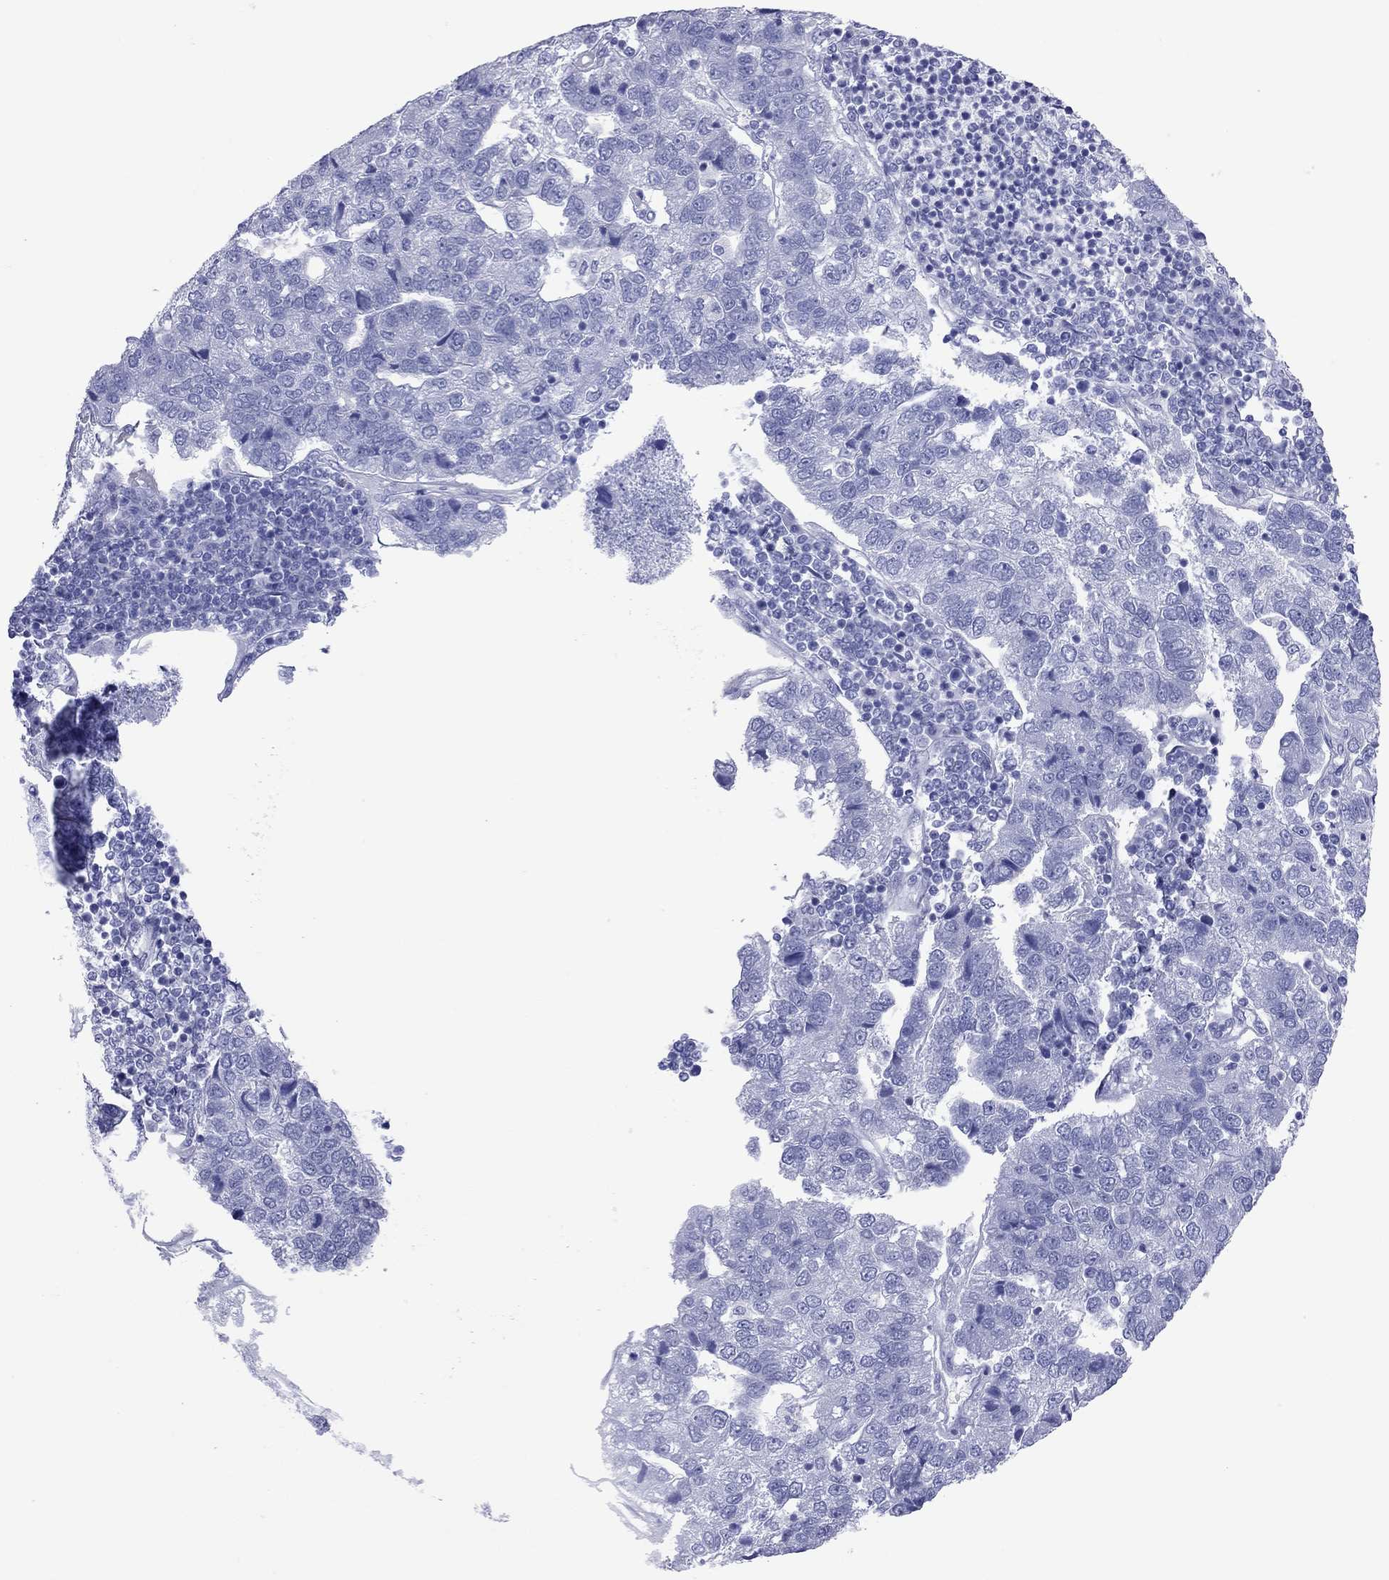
{"staining": {"intensity": "negative", "quantity": "none", "location": "none"}, "tissue": "pancreatic cancer", "cell_type": "Tumor cells", "image_type": "cancer", "snomed": [{"axis": "morphology", "description": "Adenocarcinoma, NOS"}, {"axis": "topography", "description": "Pancreas"}], "caption": "DAB immunohistochemical staining of human pancreatic cancer (adenocarcinoma) displays no significant staining in tumor cells. The staining is performed using DAB brown chromogen with nuclei counter-stained in using hematoxylin.", "gene": "VSIG10", "patient": {"sex": "female", "age": 61}}